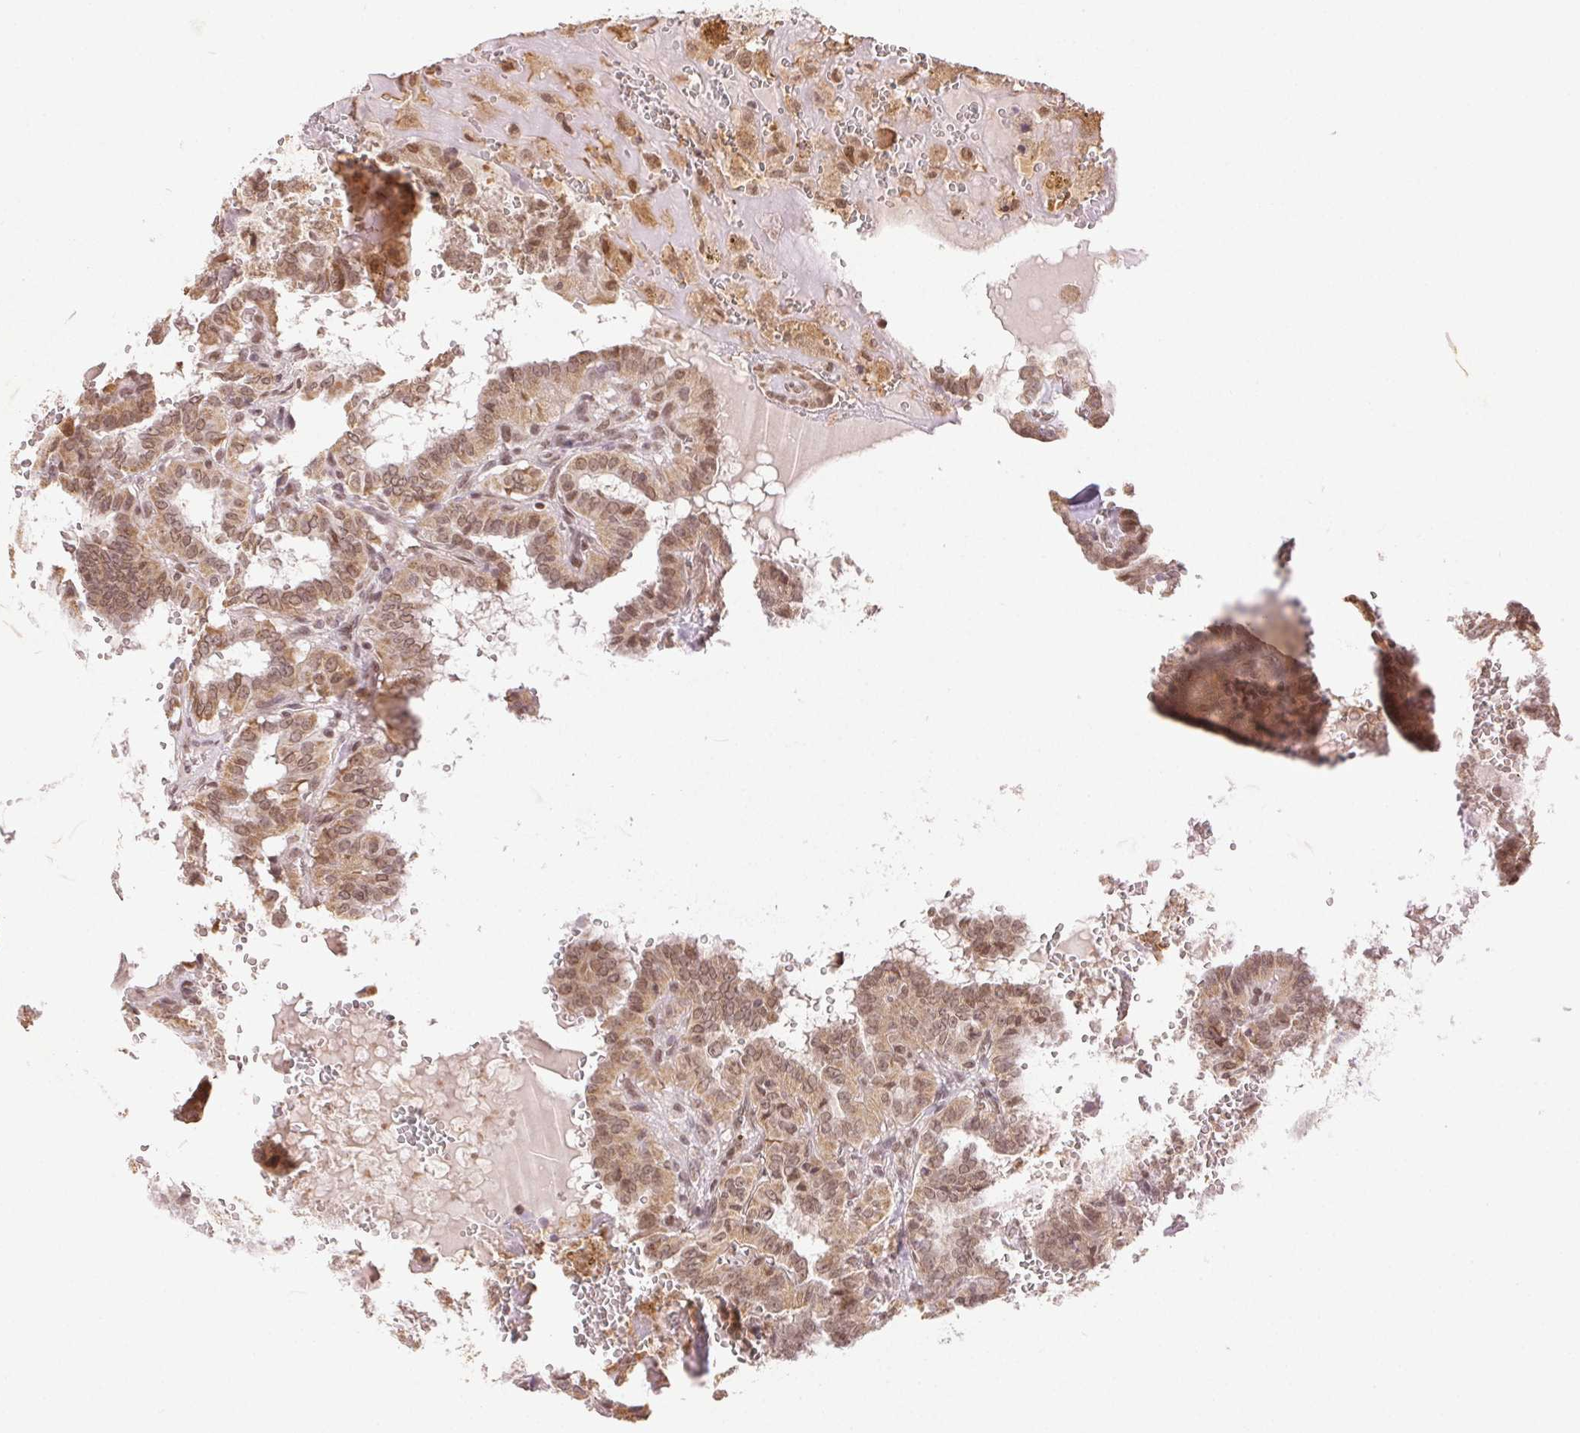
{"staining": {"intensity": "moderate", "quantity": ">75%", "location": "nuclear"}, "tissue": "thyroid cancer", "cell_type": "Tumor cells", "image_type": "cancer", "snomed": [{"axis": "morphology", "description": "Papillary adenocarcinoma, NOS"}, {"axis": "topography", "description": "Thyroid gland"}], "caption": "IHC micrograph of neoplastic tissue: thyroid papillary adenocarcinoma stained using immunohistochemistry (IHC) exhibits medium levels of moderate protein expression localized specifically in the nuclear of tumor cells, appearing as a nuclear brown color.", "gene": "PIWIL4", "patient": {"sex": "female", "age": 21}}